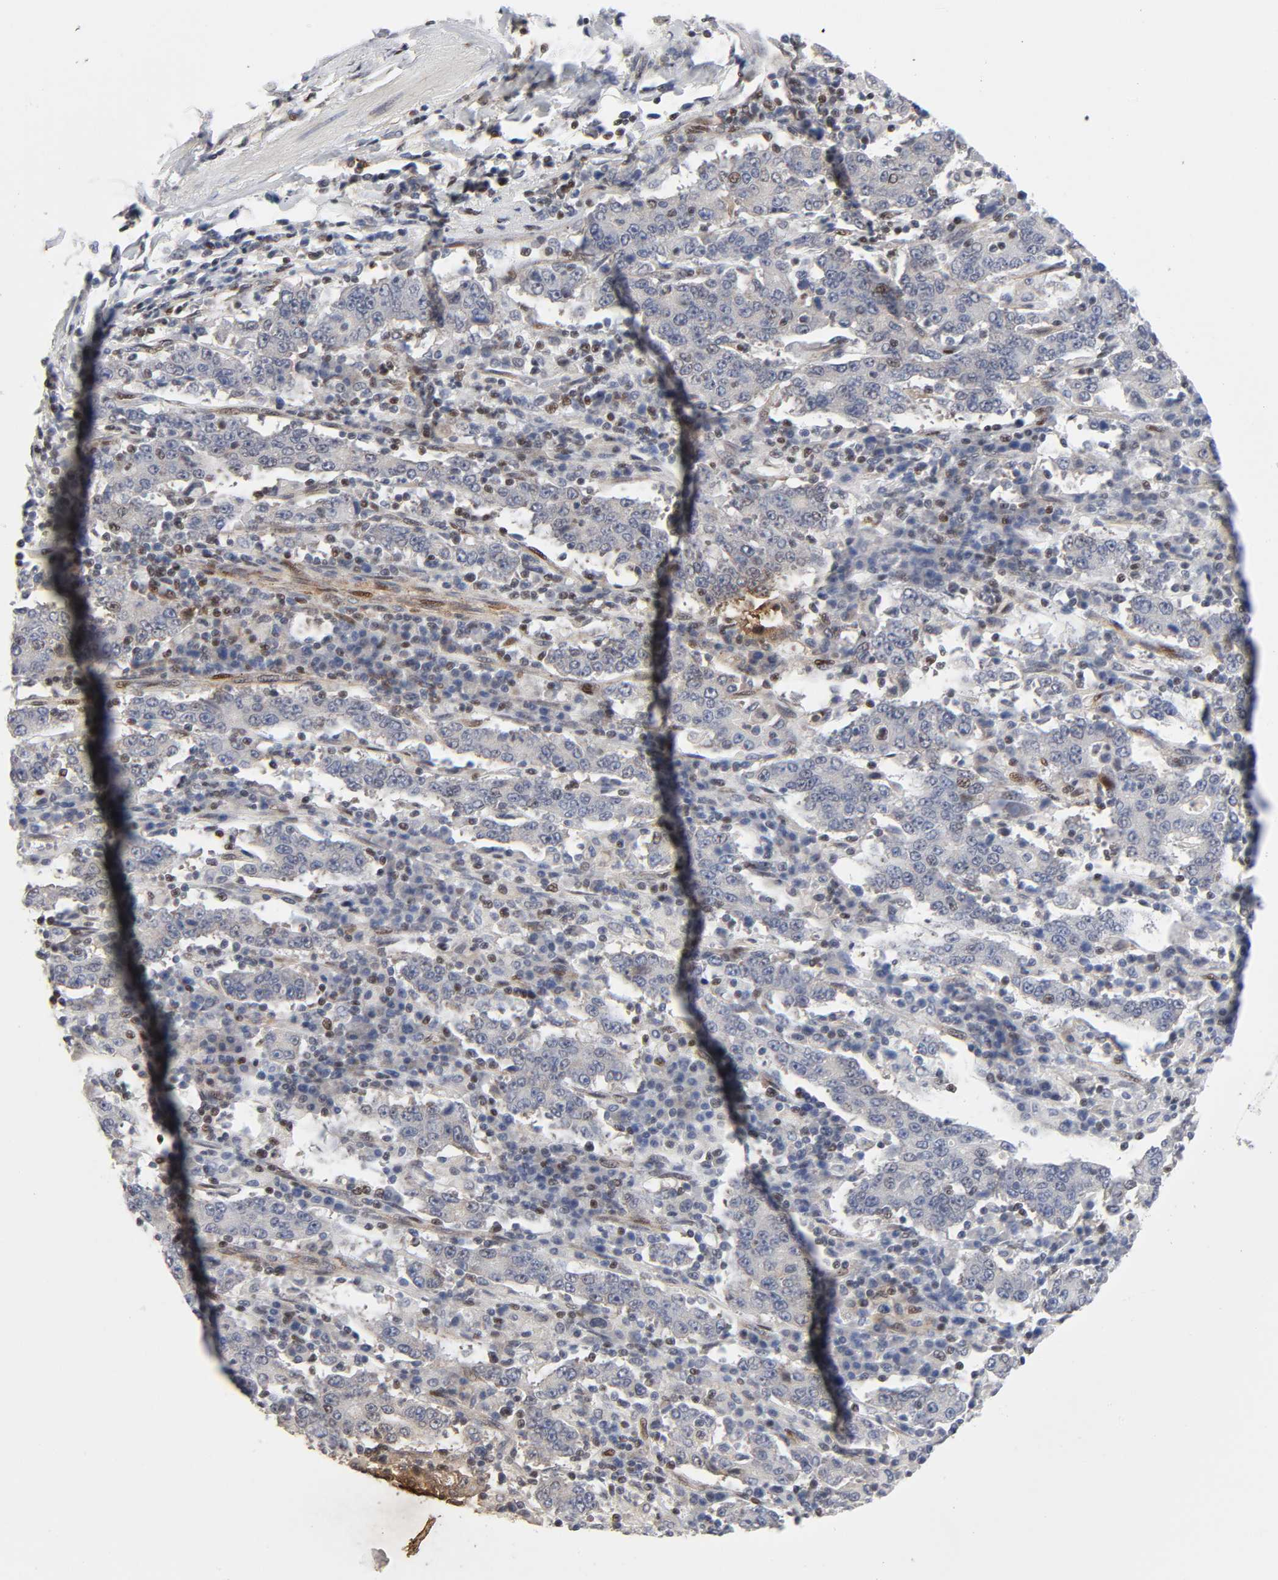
{"staining": {"intensity": "weak", "quantity": ">75%", "location": "cytoplasmic/membranous,nuclear"}, "tissue": "stomach cancer", "cell_type": "Tumor cells", "image_type": "cancer", "snomed": [{"axis": "morphology", "description": "Normal tissue, NOS"}, {"axis": "morphology", "description": "Adenocarcinoma, NOS"}, {"axis": "topography", "description": "Stomach, upper"}, {"axis": "topography", "description": "Stomach"}], "caption": "Tumor cells display weak cytoplasmic/membranous and nuclear positivity in about >75% of cells in stomach cancer (adenocarcinoma). The protein of interest is shown in brown color, while the nuclei are stained blue.", "gene": "STK38", "patient": {"sex": "male", "age": 59}}